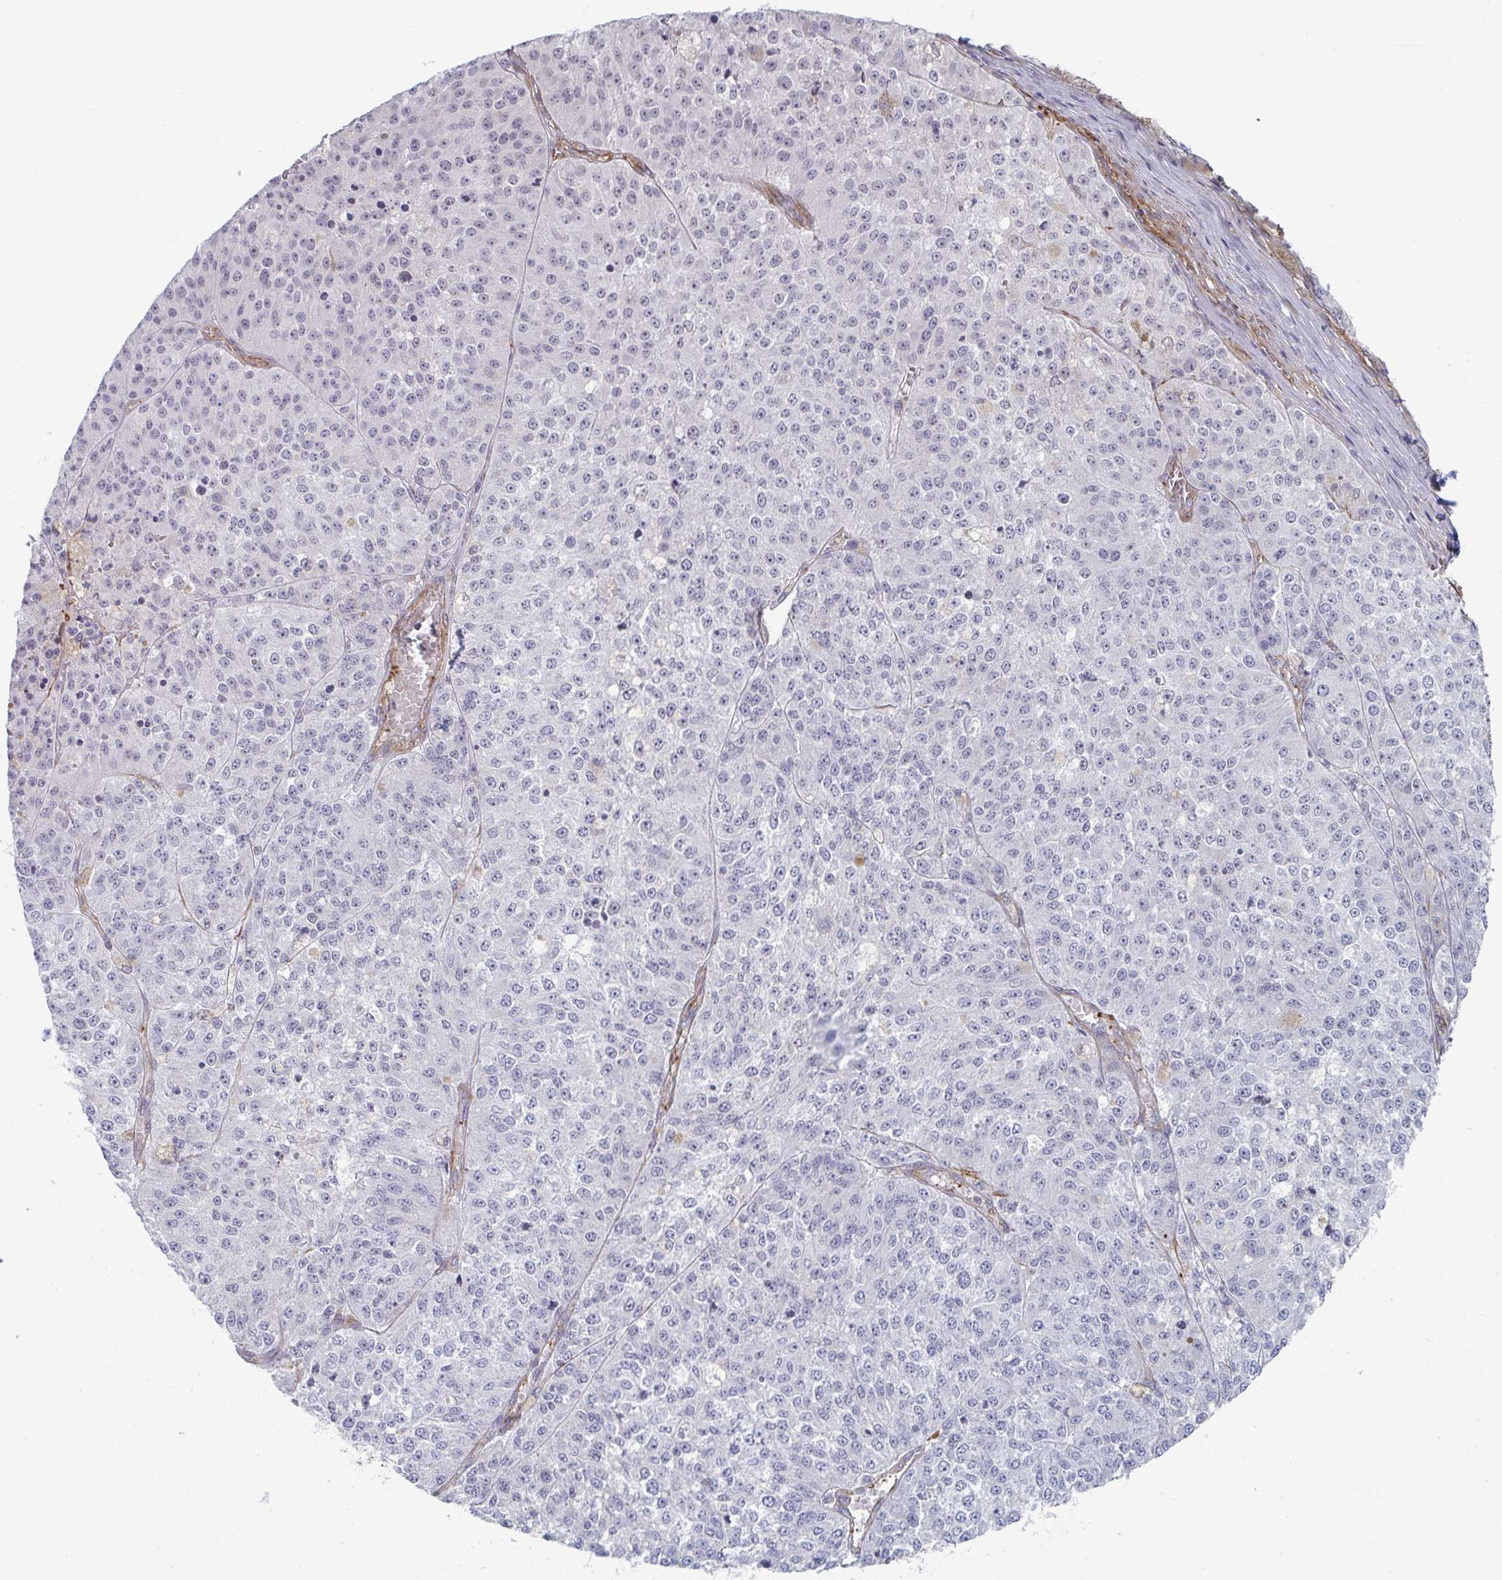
{"staining": {"intensity": "negative", "quantity": "none", "location": "none"}, "tissue": "melanoma", "cell_type": "Tumor cells", "image_type": "cancer", "snomed": [{"axis": "morphology", "description": "Malignant melanoma, Metastatic site"}, {"axis": "topography", "description": "Lymph node"}], "caption": "The micrograph shows no staining of tumor cells in melanoma.", "gene": "NEURL4", "patient": {"sex": "female", "age": 64}}